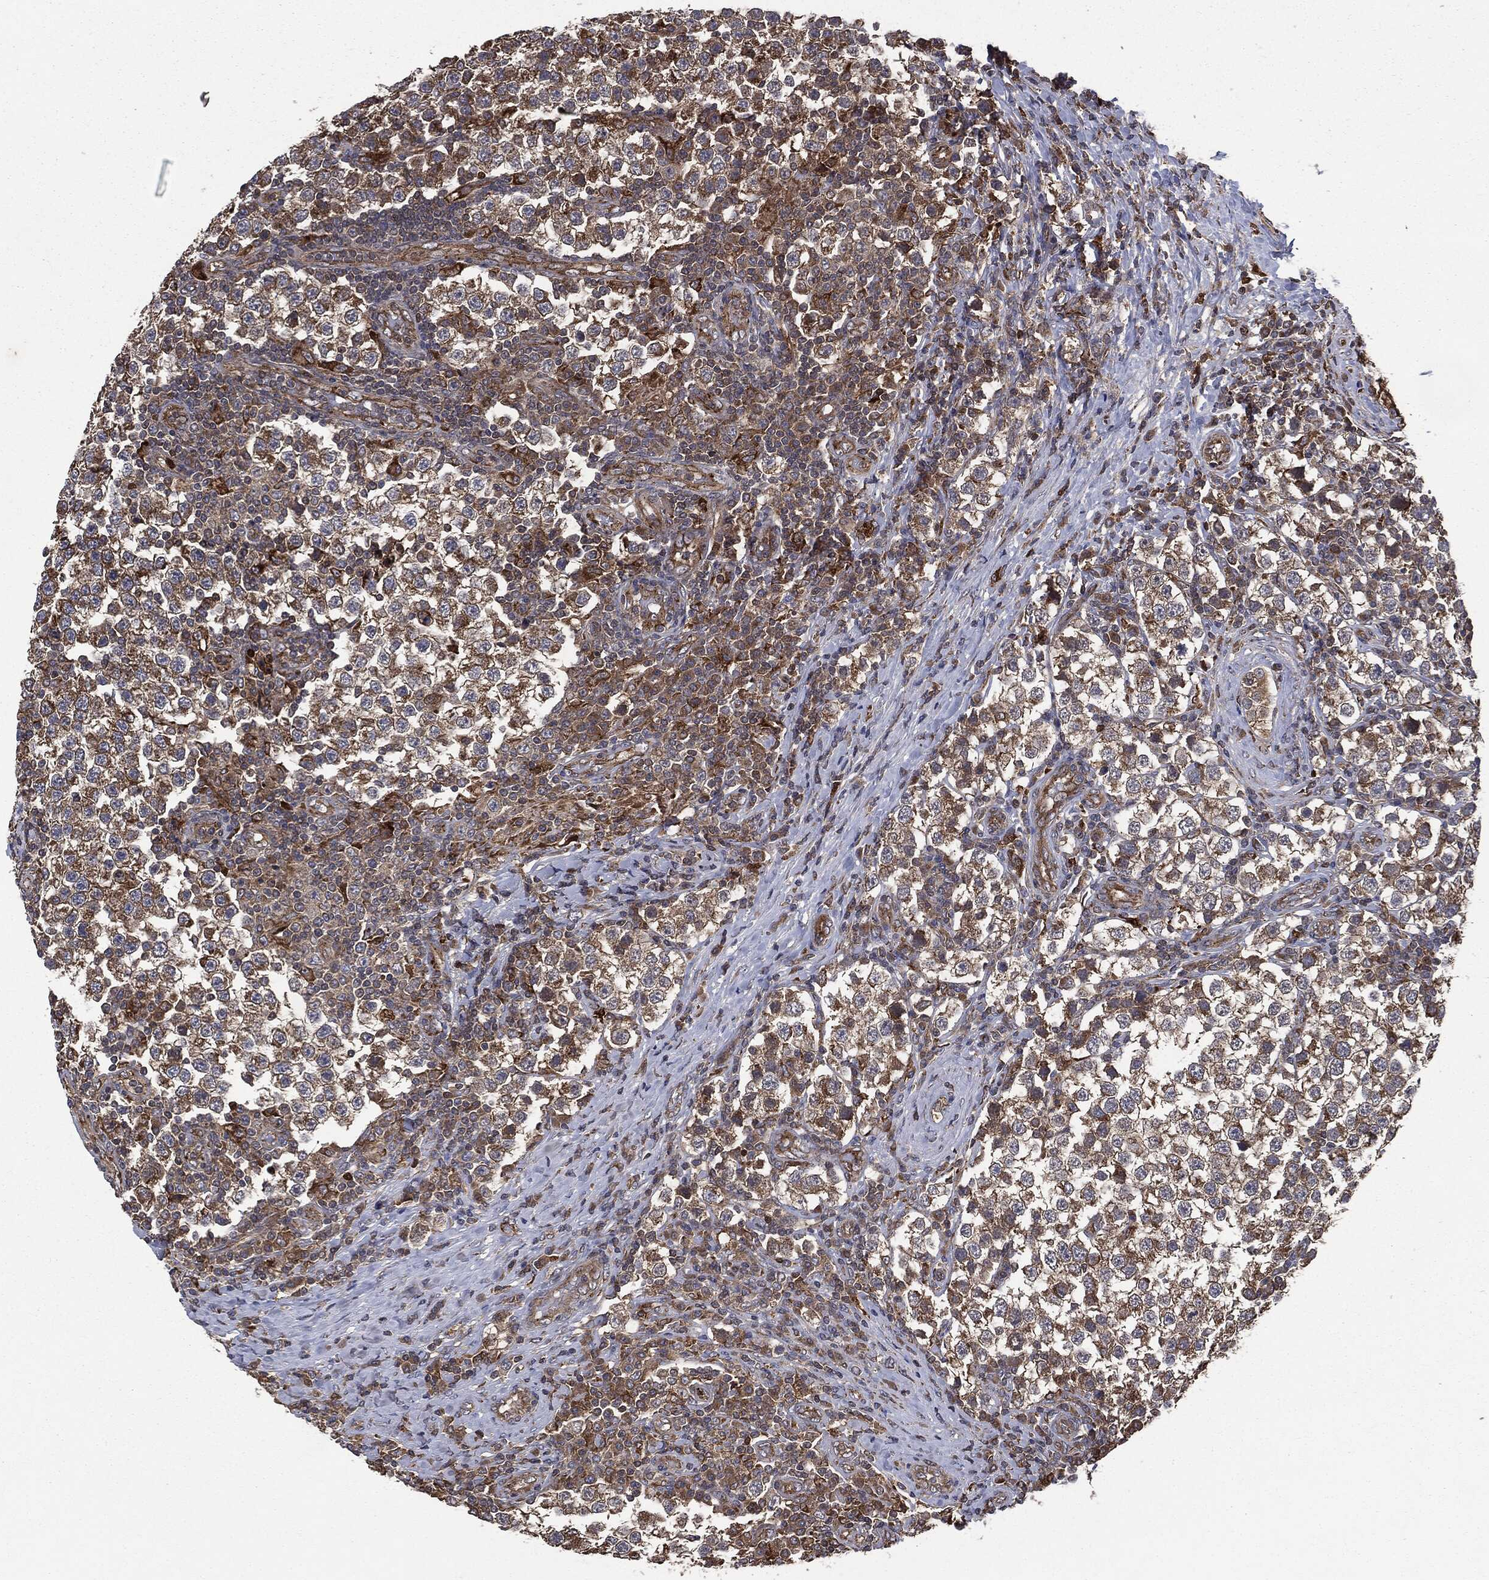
{"staining": {"intensity": "moderate", "quantity": ">75%", "location": "cytoplasmic/membranous"}, "tissue": "testis cancer", "cell_type": "Tumor cells", "image_type": "cancer", "snomed": [{"axis": "morphology", "description": "Seminoma, NOS"}, {"axis": "topography", "description": "Testis"}], "caption": "This micrograph demonstrates immunohistochemistry (IHC) staining of human testis cancer (seminoma), with medium moderate cytoplasmic/membranous staining in approximately >75% of tumor cells.", "gene": "PLOD3", "patient": {"sex": "male", "age": 34}}